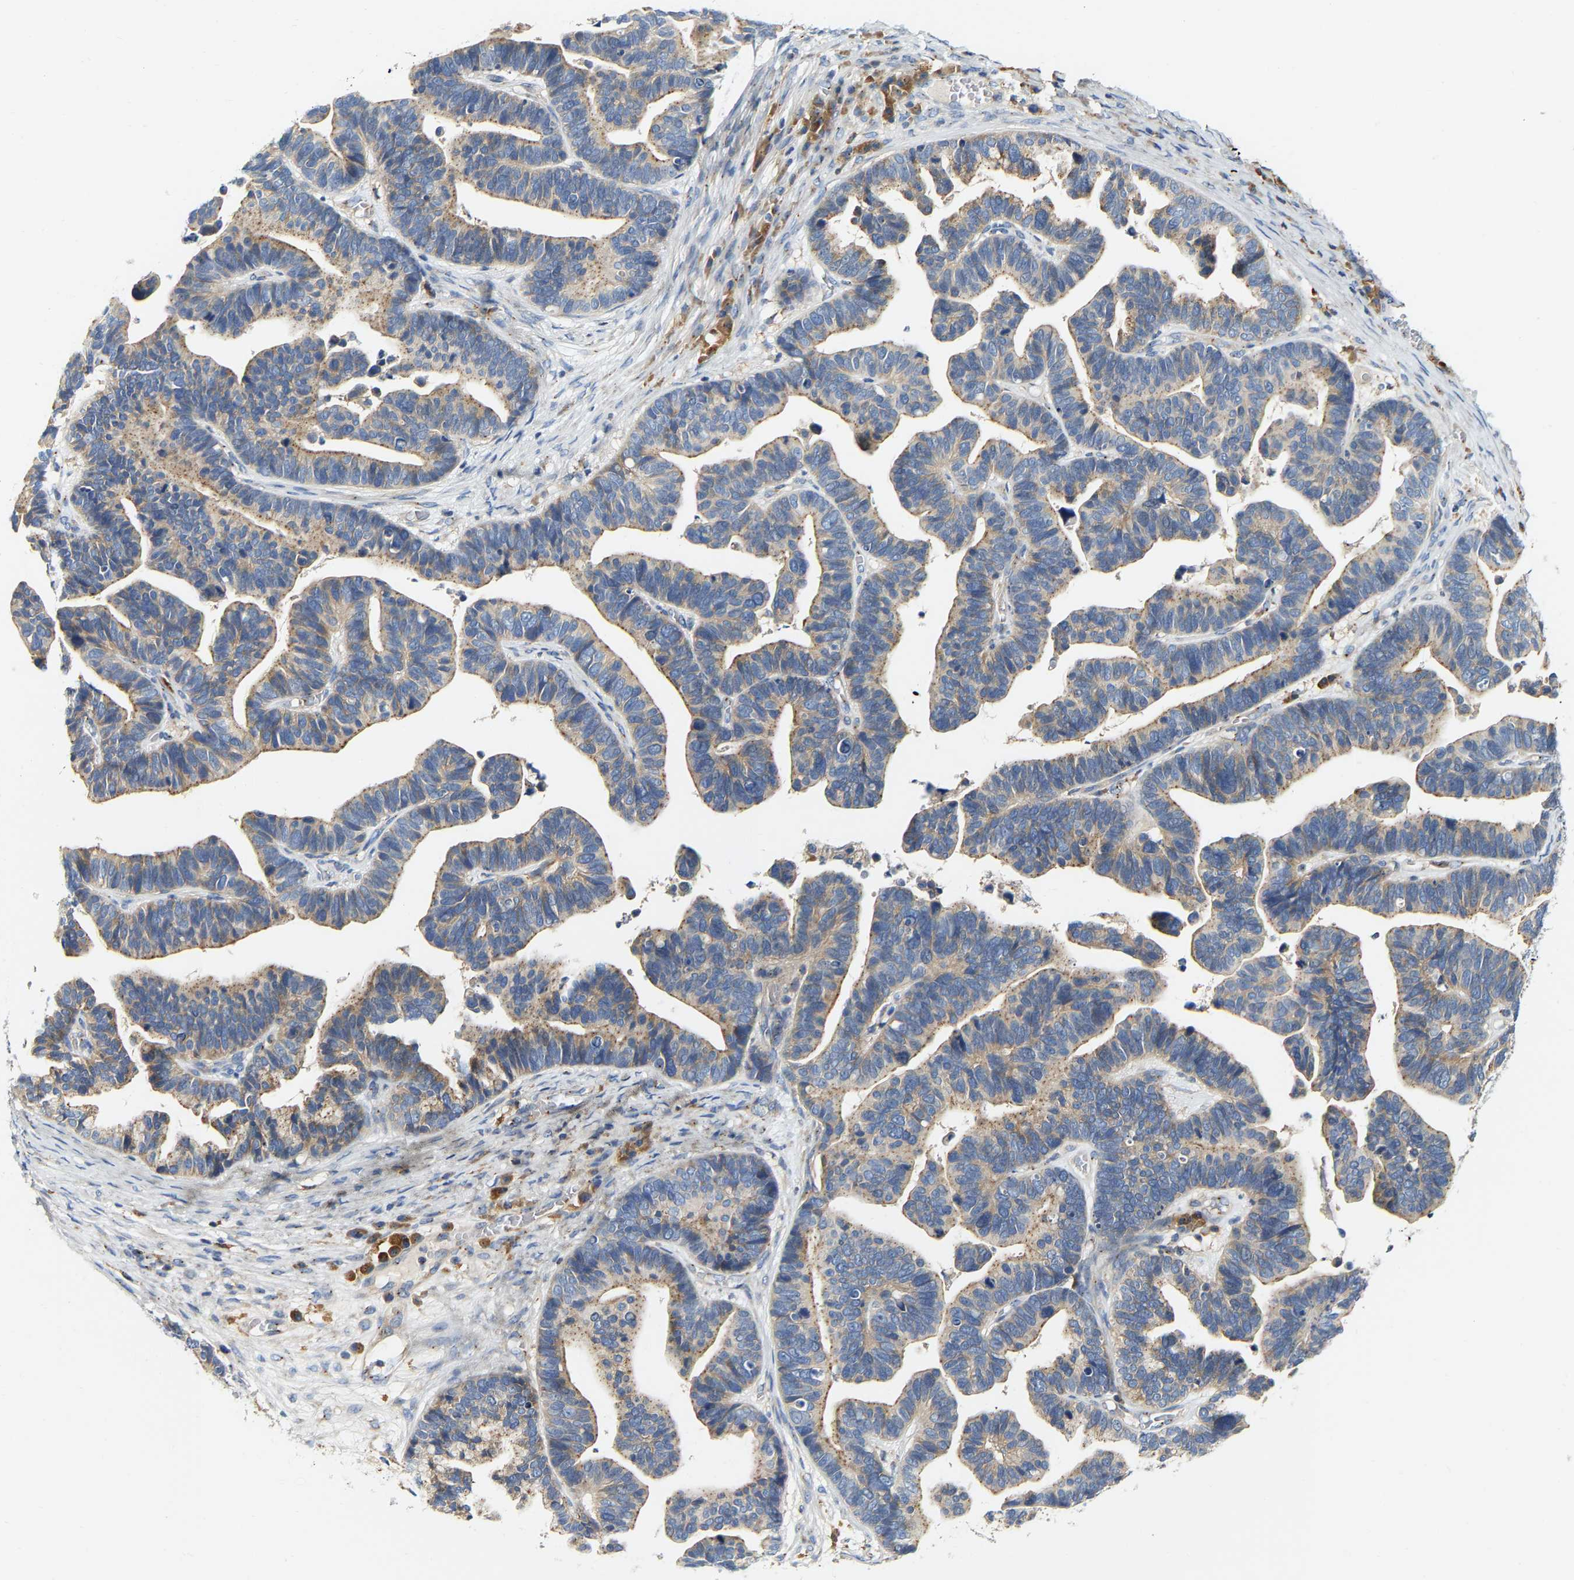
{"staining": {"intensity": "moderate", "quantity": "25%-75%", "location": "cytoplasmic/membranous"}, "tissue": "ovarian cancer", "cell_type": "Tumor cells", "image_type": "cancer", "snomed": [{"axis": "morphology", "description": "Cystadenocarcinoma, serous, NOS"}, {"axis": "topography", "description": "Ovary"}], "caption": "Ovarian serous cystadenocarcinoma was stained to show a protein in brown. There is medium levels of moderate cytoplasmic/membranous expression in approximately 25%-75% of tumor cells.", "gene": "PCNT", "patient": {"sex": "female", "age": 56}}